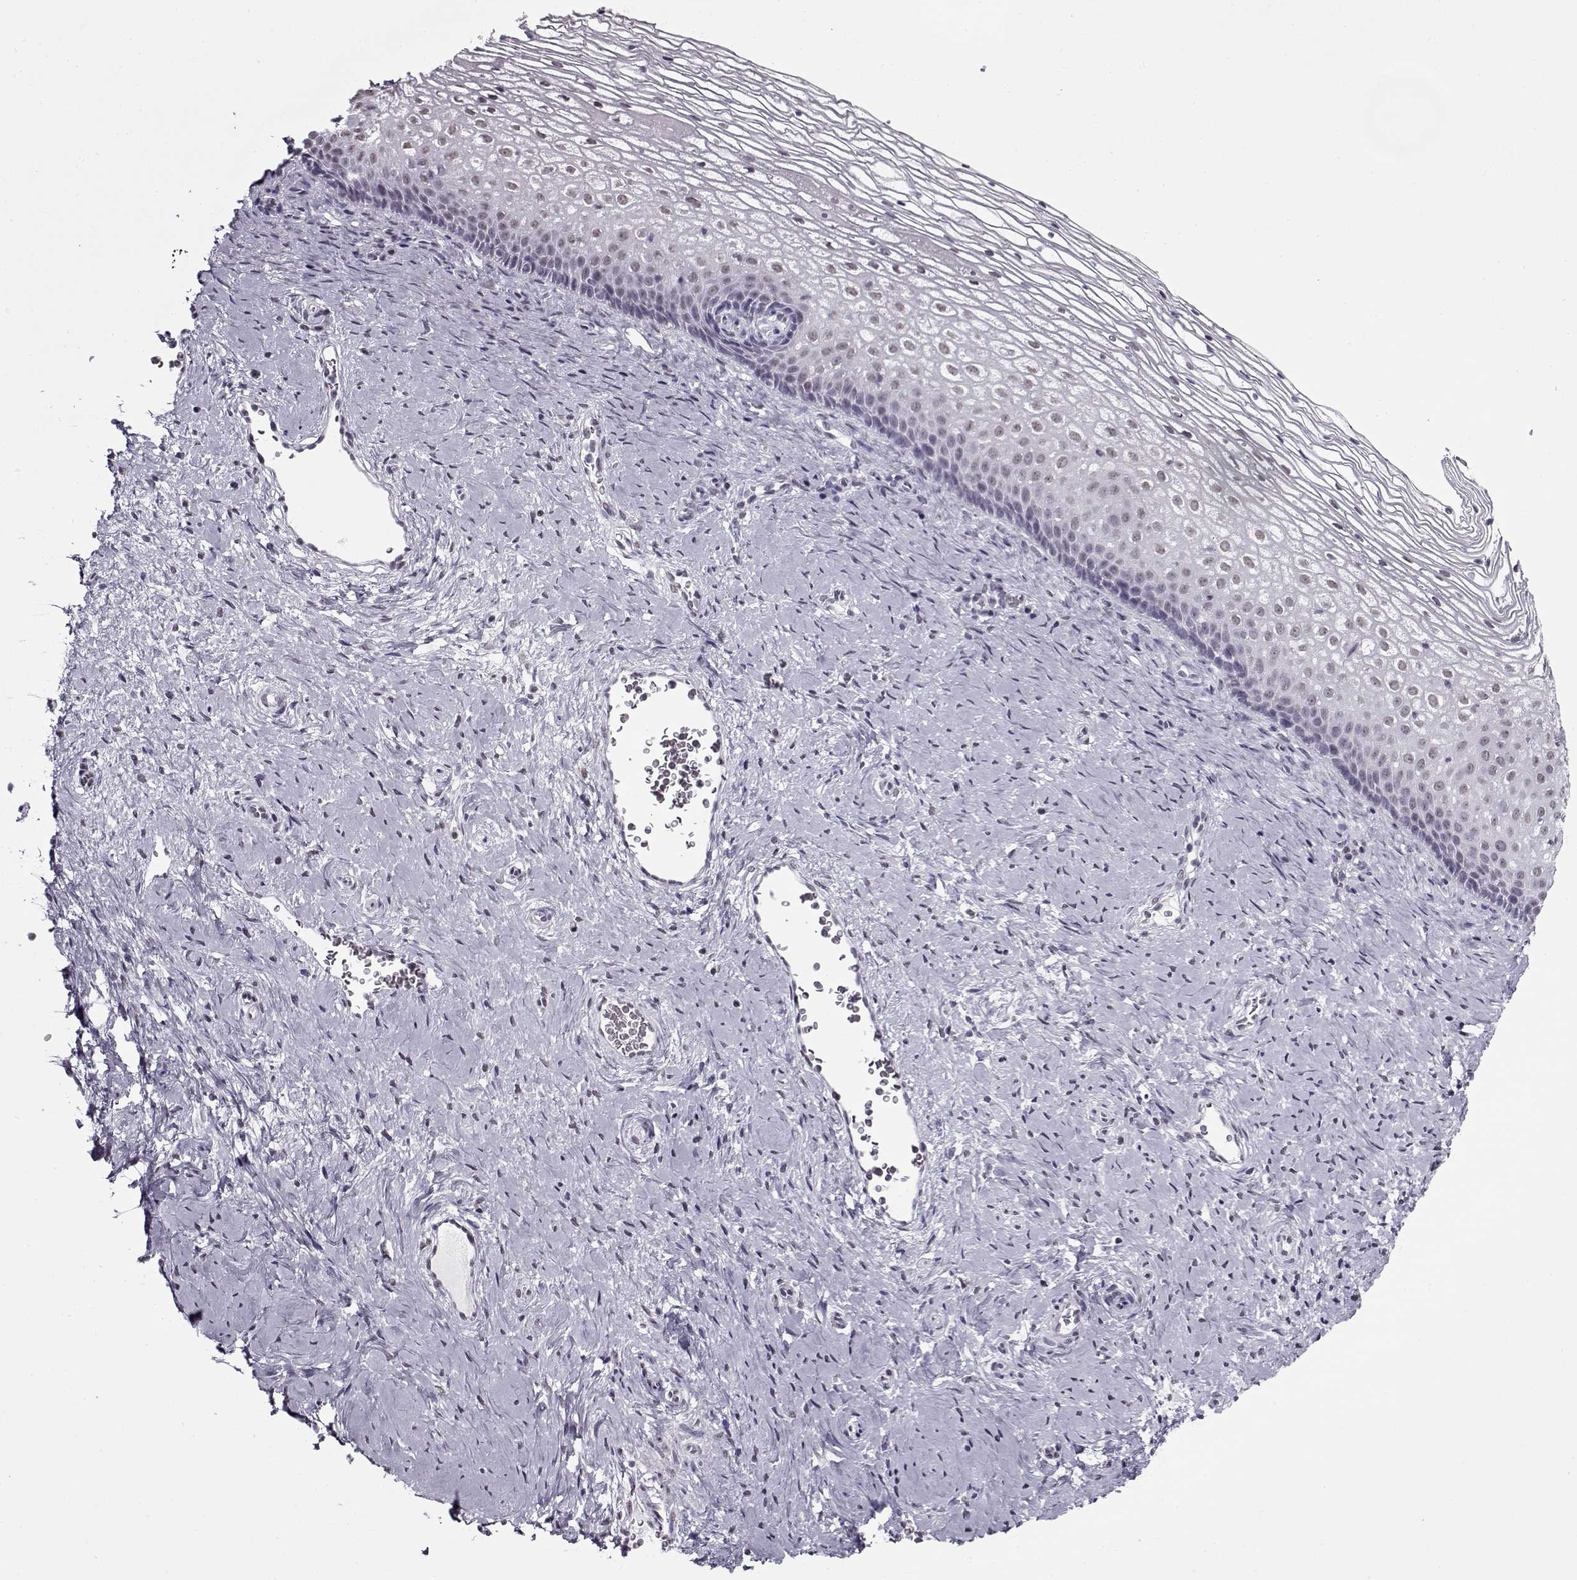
{"staining": {"intensity": "negative", "quantity": "none", "location": "none"}, "tissue": "cervix", "cell_type": "Glandular cells", "image_type": "normal", "snomed": [{"axis": "morphology", "description": "Normal tissue, NOS"}, {"axis": "topography", "description": "Cervix"}], "caption": "There is no significant expression in glandular cells of cervix.", "gene": "PRMT8", "patient": {"sex": "female", "age": 34}}